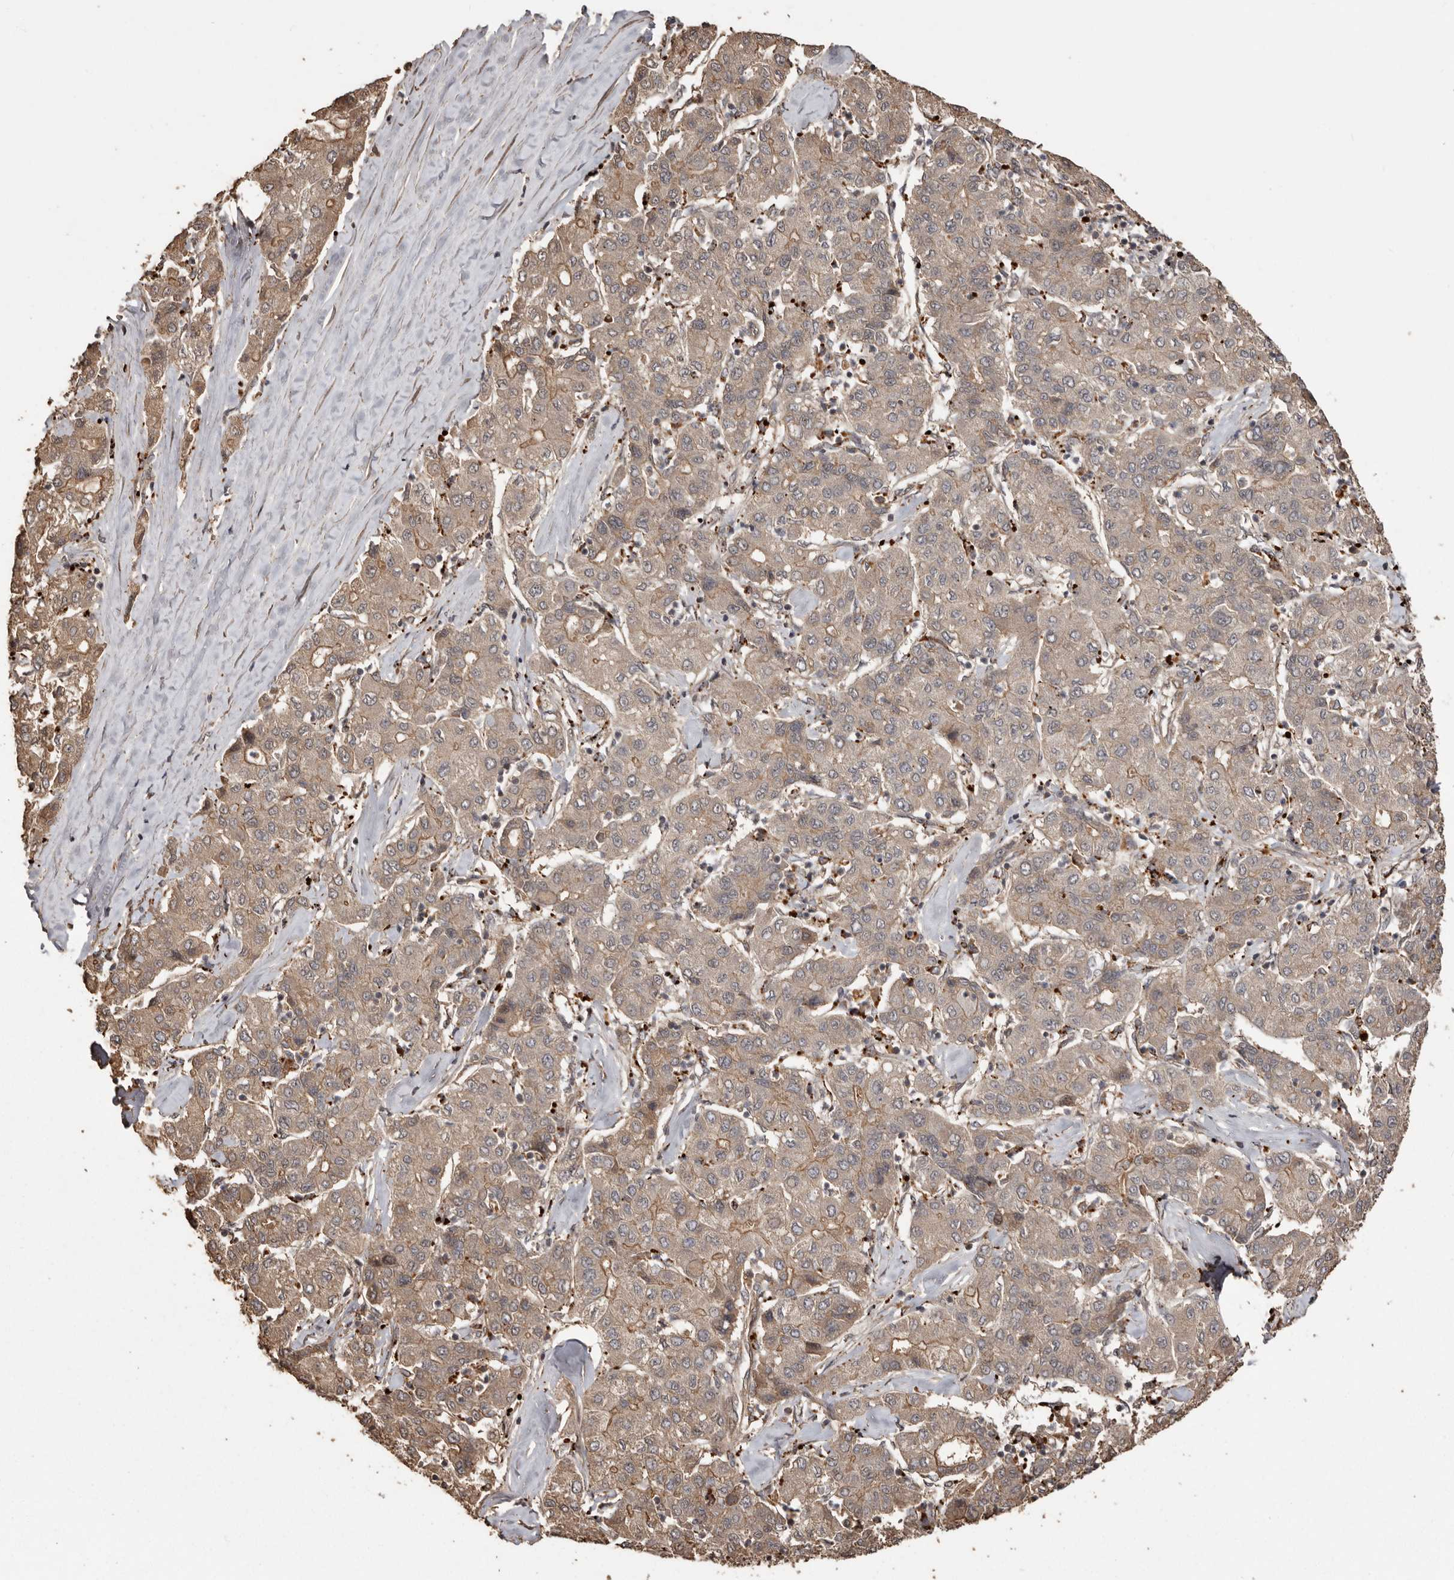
{"staining": {"intensity": "weak", "quantity": ">75%", "location": "cytoplasmic/membranous"}, "tissue": "liver cancer", "cell_type": "Tumor cells", "image_type": "cancer", "snomed": [{"axis": "morphology", "description": "Carcinoma, Hepatocellular, NOS"}, {"axis": "topography", "description": "Liver"}], "caption": "Brown immunohistochemical staining in liver hepatocellular carcinoma reveals weak cytoplasmic/membranous staining in approximately >75% of tumor cells. (DAB (3,3'-diaminobenzidine) IHC, brown staining for protein, blue staining for nuclei).", "gene": "NUP43", "patient": {"sex": "male", "age": 65}}